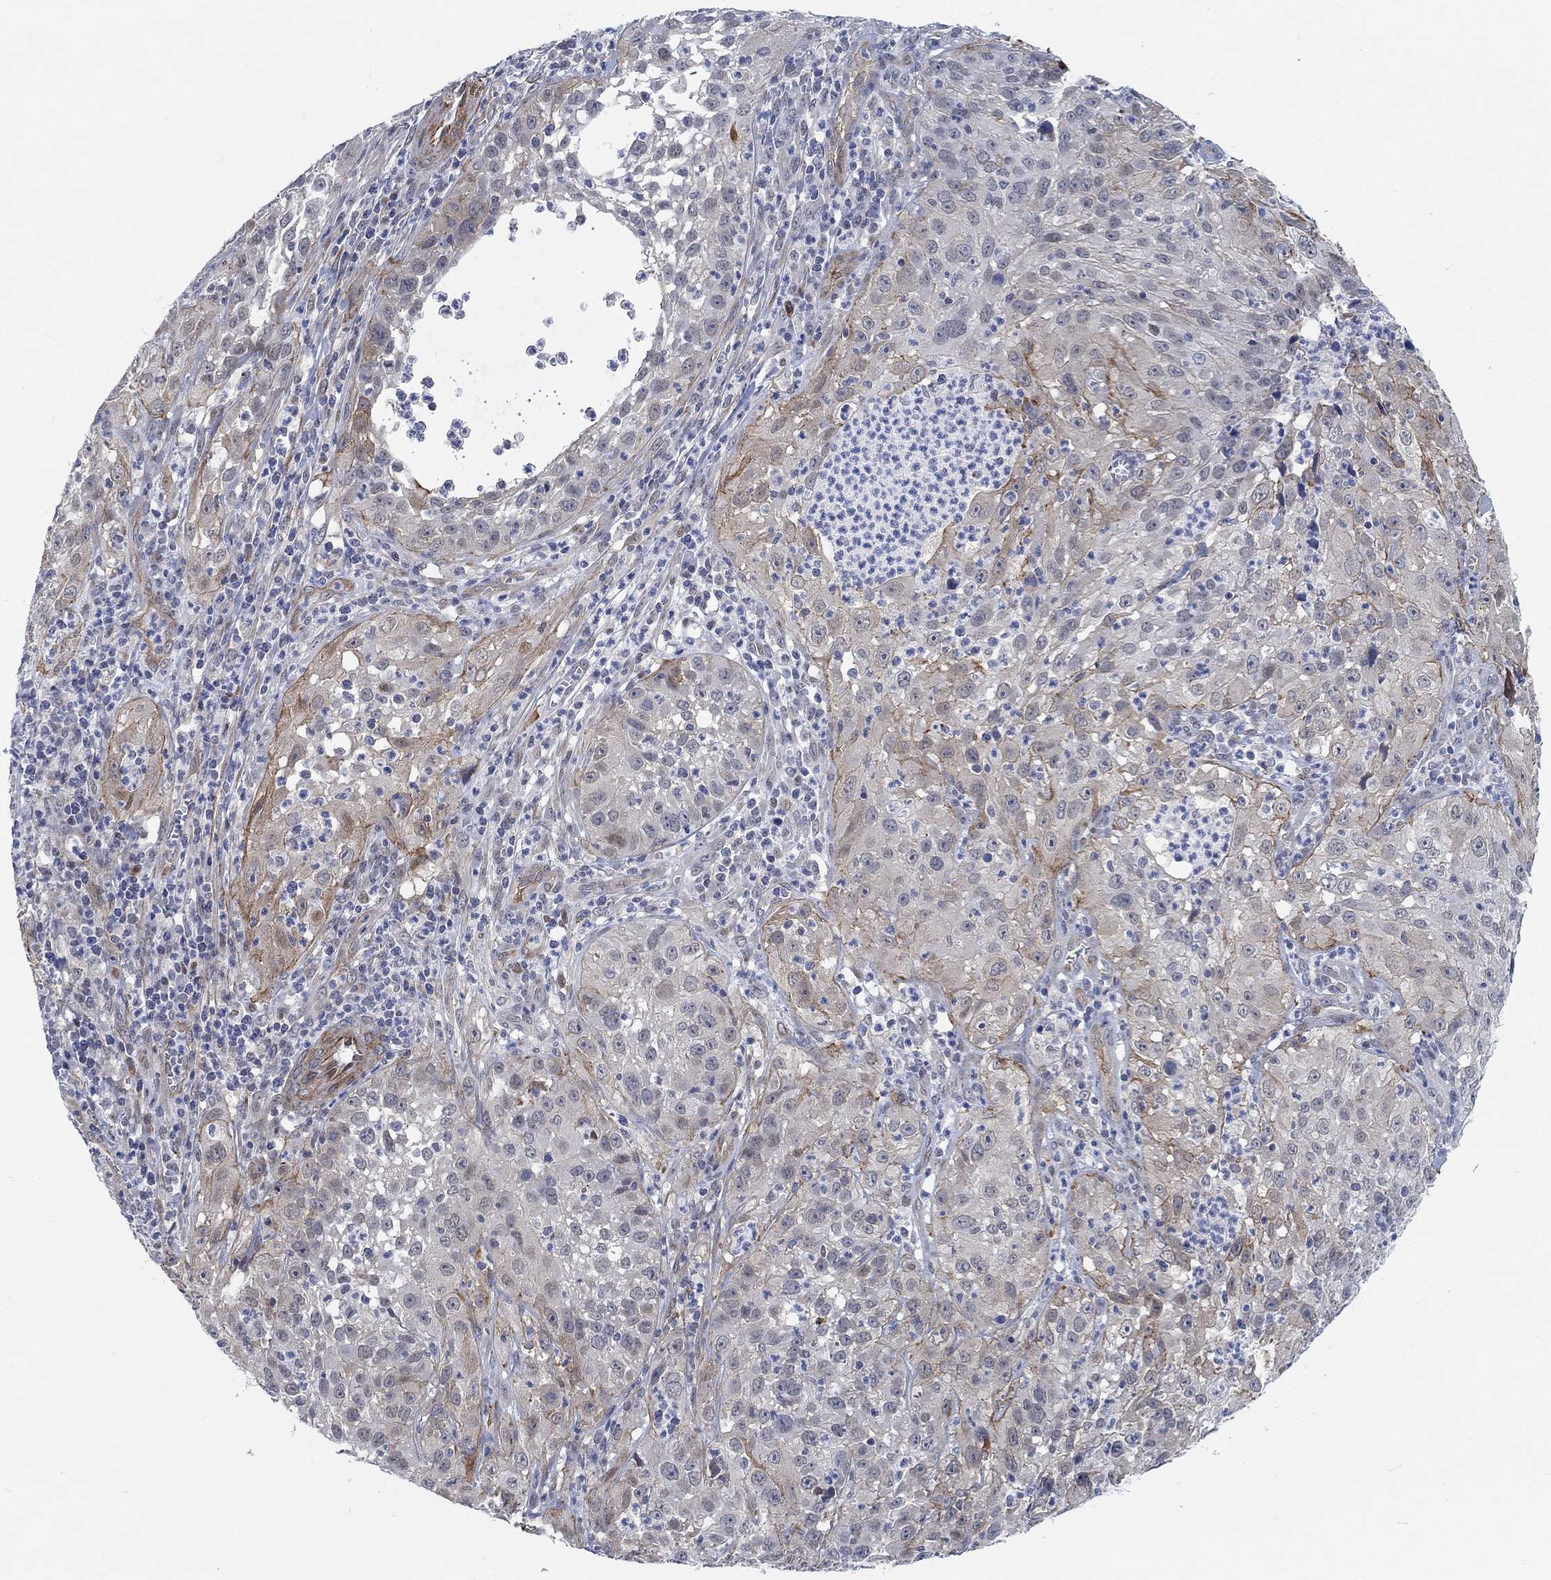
{"staining": {"intensity": "moderate", "quantity": "<25%", "location": "cytoplasmic/membranous"}, "tissue": "cervical cancer", "cell_type": "Tumor cells", "image_type": "cancer", "snomed": [{"axis": "morphology", "description": "Squamous cell carcinoma, NOS"}, {"axis": "topography", "description": "Cervix"}], "caption": "Immunohistochemistry (IHC) (DAB) staining of human cervical cancer displays moderate cytoplasmic/membranous protein staining in approximately <25% of tumor cells.", "gene": "KCNH8", "patient": {"sex": "female", "age": 32}}